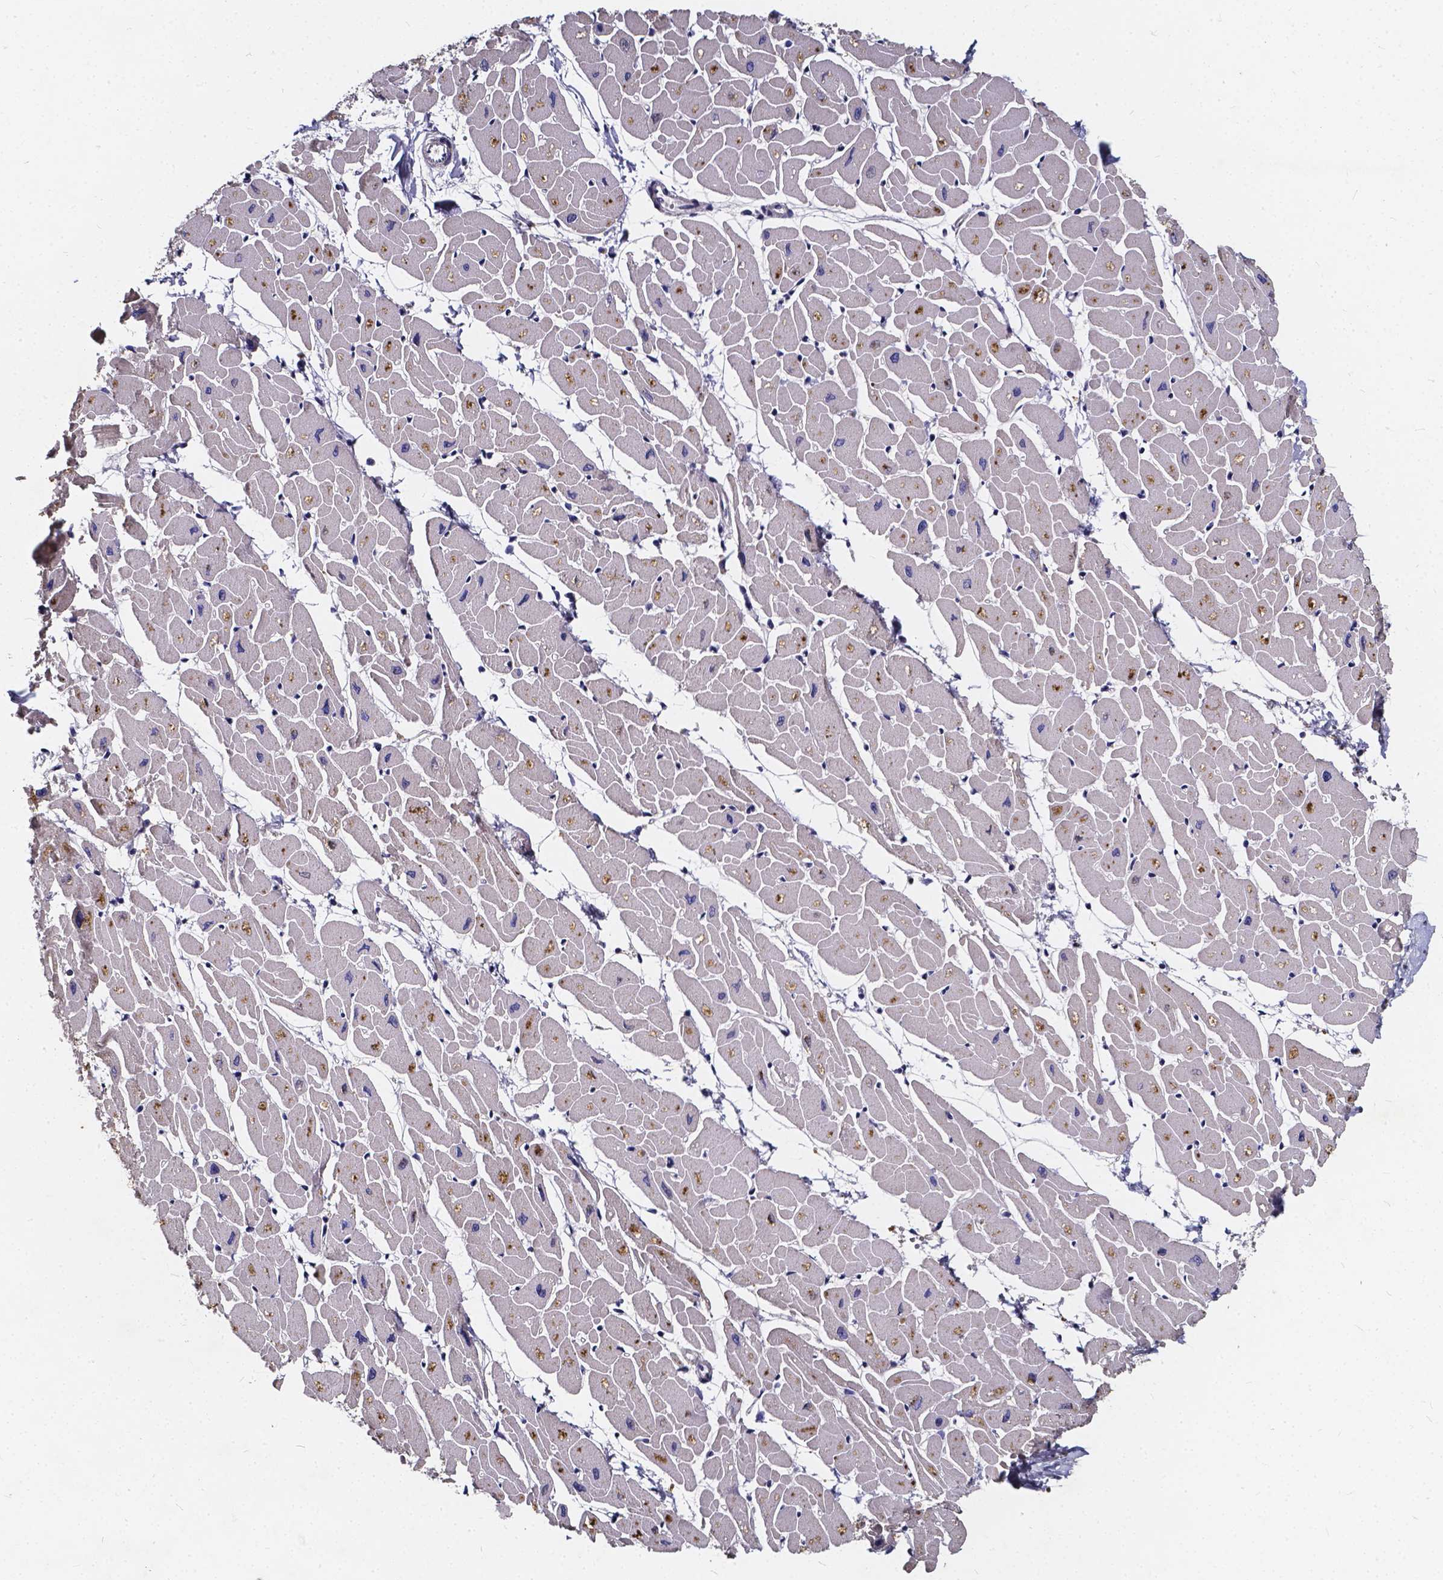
{"staining": {"intensity": "moderate", "quantity": "<25%", "location": "cytoplasmic/membranous"}, "tissue": "heart muscle", "cell_type": "Cardiomyocytes", "image_type": "normal", "snomed": [{"axis": "morphology", "description": "Normal tissue, NOS"}, {"axis": "topography", "description": "Heart"}], "caption": "Protein positivity by immunohistochemistry demonstrates moderate cytoplasmic/membranous staining in approximately <25% of cardiomyocytes in benign heart muscle.", "gene": "SOWAHA", "patient": {"sex": "male", "age": 57}}